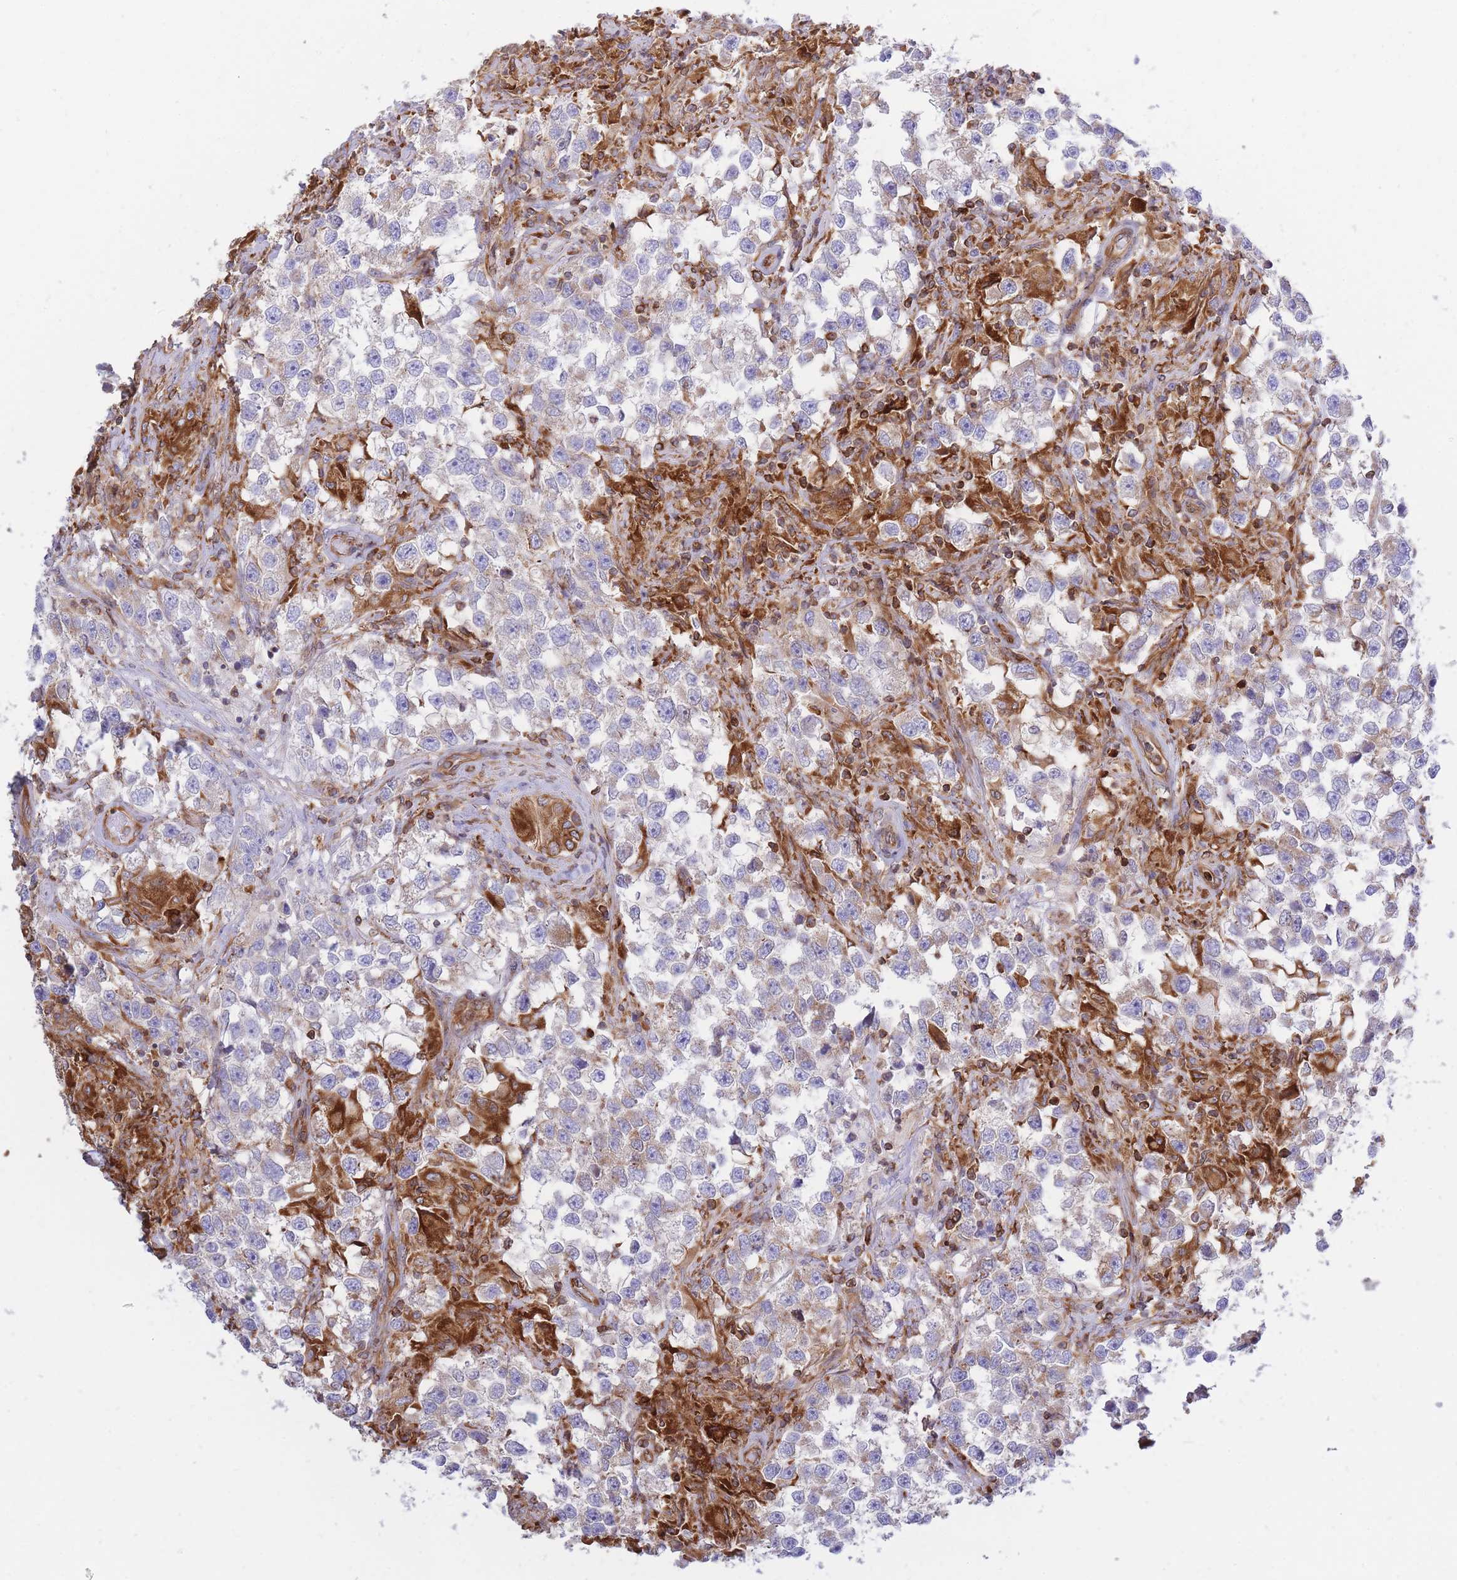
{"staining": {"intensity": "weak", "quantity": "<25%", "location": "cytoplasmic/membranous"}, "tissue": "testis cancer", "cell_type": "Tumor cells", "image_type": "cancer", "snomed": [{"axis": "morphology", "description": "Seminoma, NOS"}, {"axis": "topography", "description": "Testis"}], "caption": "Tumor cells show no significant positivity in seminoma (testis). The staining is performed using DAB (3,3'-diaminobenzidine) brown chromogen with nuclei counter-stained in using hematoxylin.", "gene": "REM1", "patient": {"sex": "male", "age": 46}}